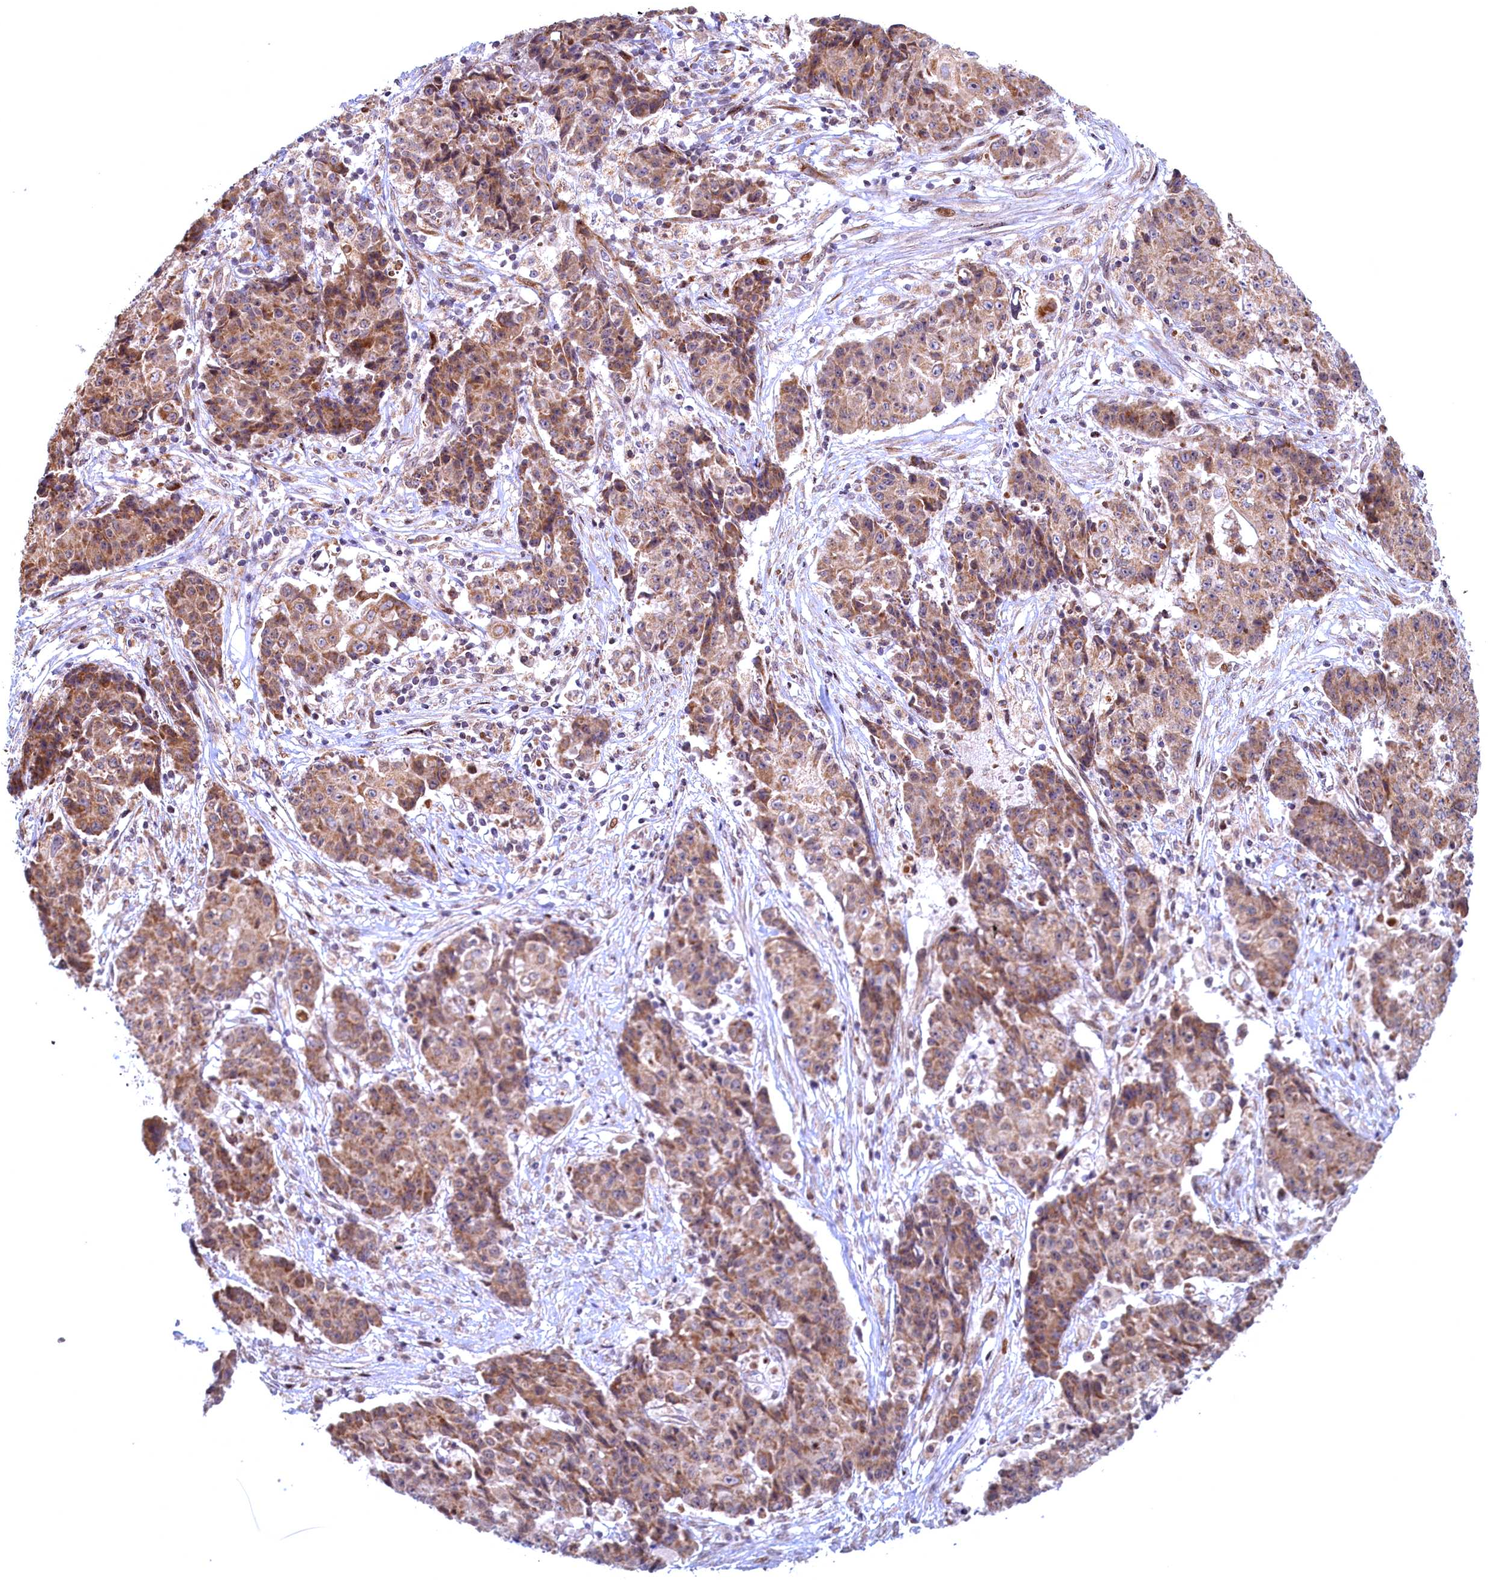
{"staining": {"intensity": "moderate", "quantity": ">75%", "location": "cytoplasmic/membranous"}, "tissue": "ovarian cancer", "cell_type": "Tumor cells", "image_type": "cancer", "snomed": [{"axis": "morphology", "description": "Carcinoma, endometroid"}, {"axis": "topography", "description": "Ovary"}], "caption": "IHC of endometroid carcinoma (ovarian) reveals medium levels of moderate cytoplasmic/membranous staining in about >75% of tumor cells.", "gene": "PLA2G10", "patient": {"sex": "female", "age": 42}}